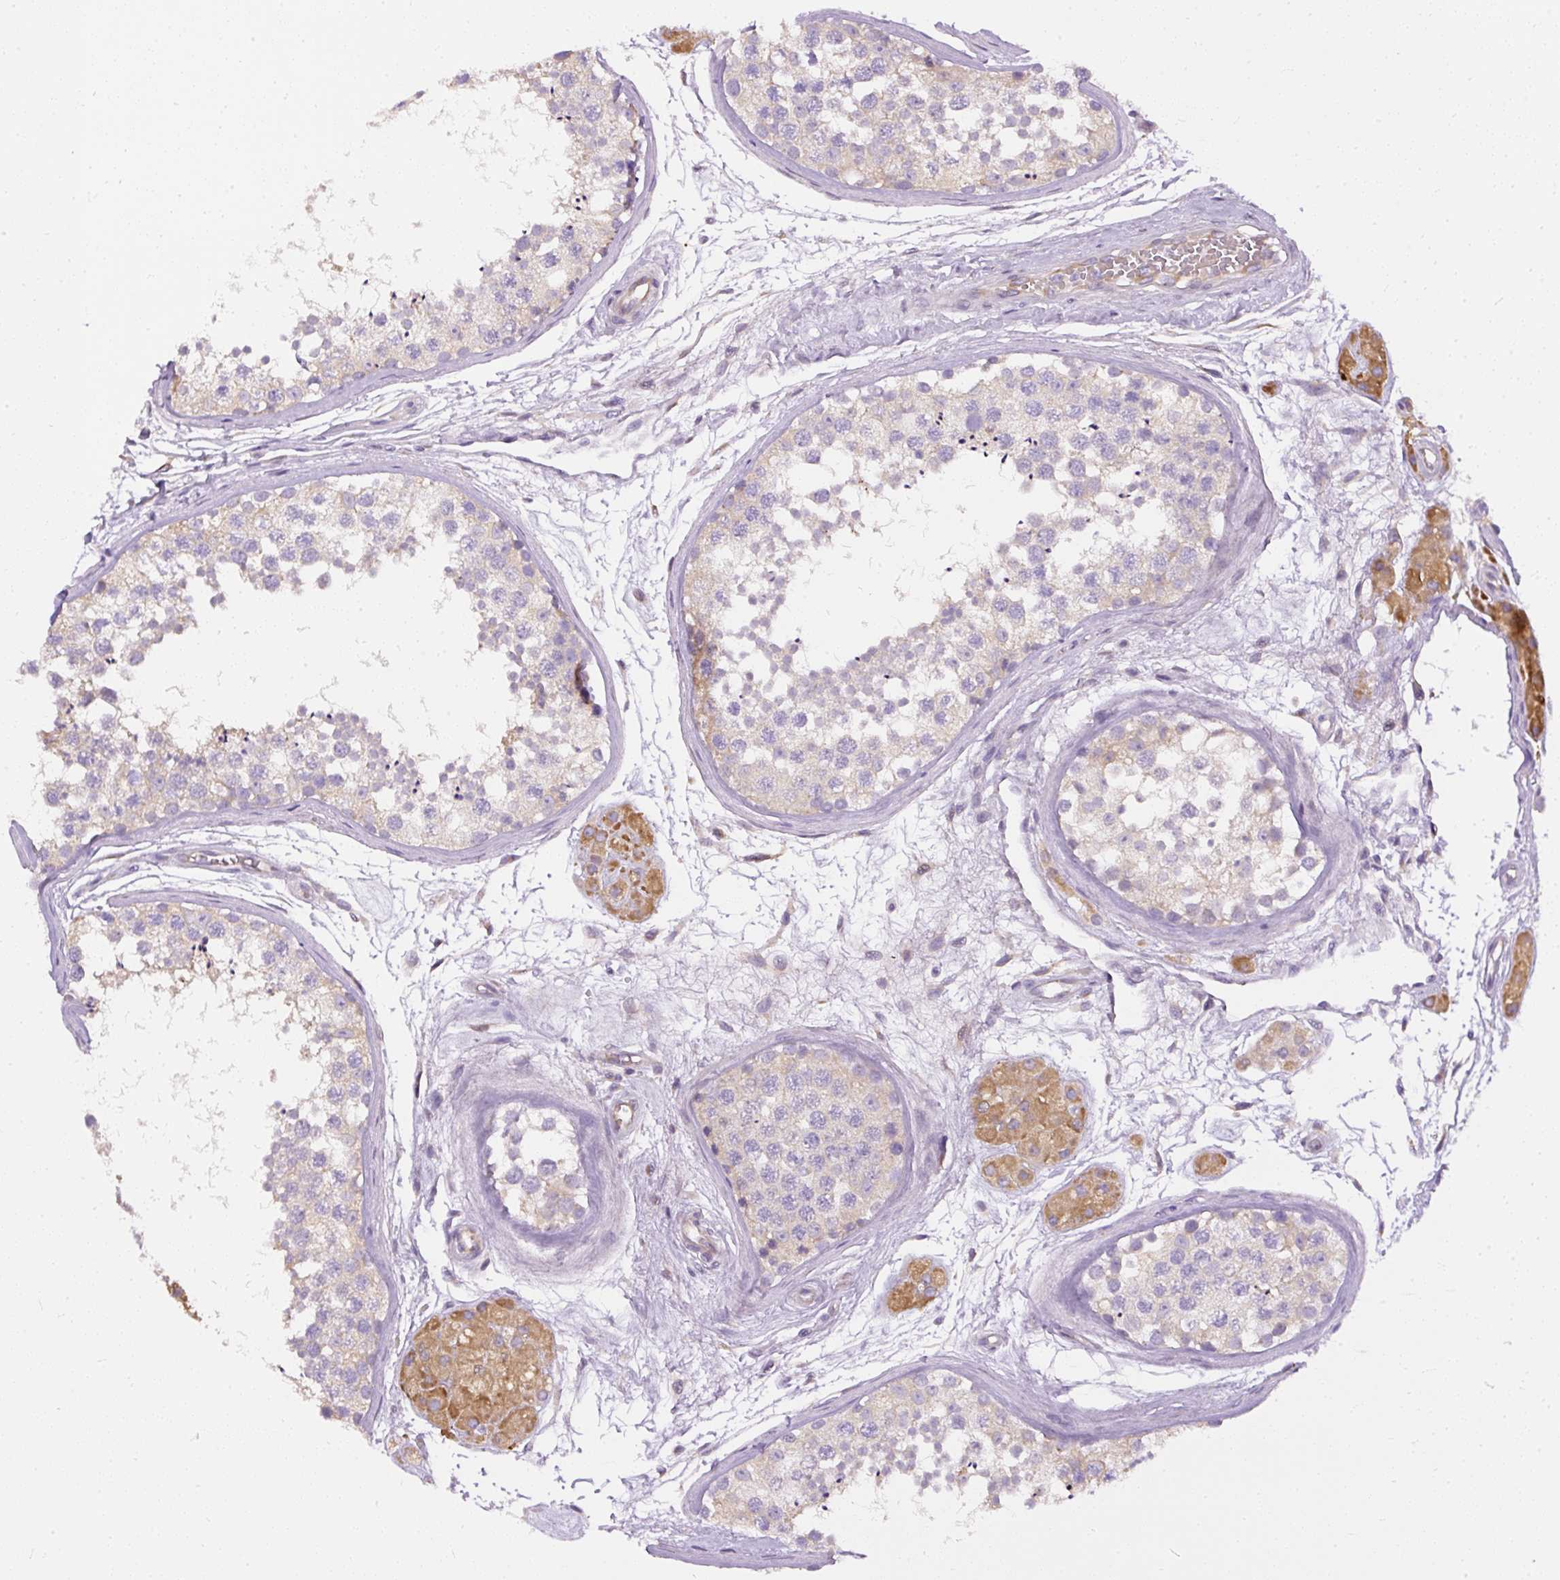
{"staining": {"intensity": "negative", "quantity": "none", "location": "none"}, "tissue": "testis", "cell_type": "Cells in seminiferous ducts", "image_type": "normal", "snomed": [{"axis": "morphology", "description": "Normal tissue, NOS"}, {"axis": "topography", "description": "Testis"}], "caption": "This histopathology image is of benign testis stained with immunohistochemistry (IHC) to label a protein in brown with the nuclei are counter-stained blue. There is no staining in cells in seminiferous ducts.", "gene": "FAM149A", "patient": {"sex": "male", "age": 56}}